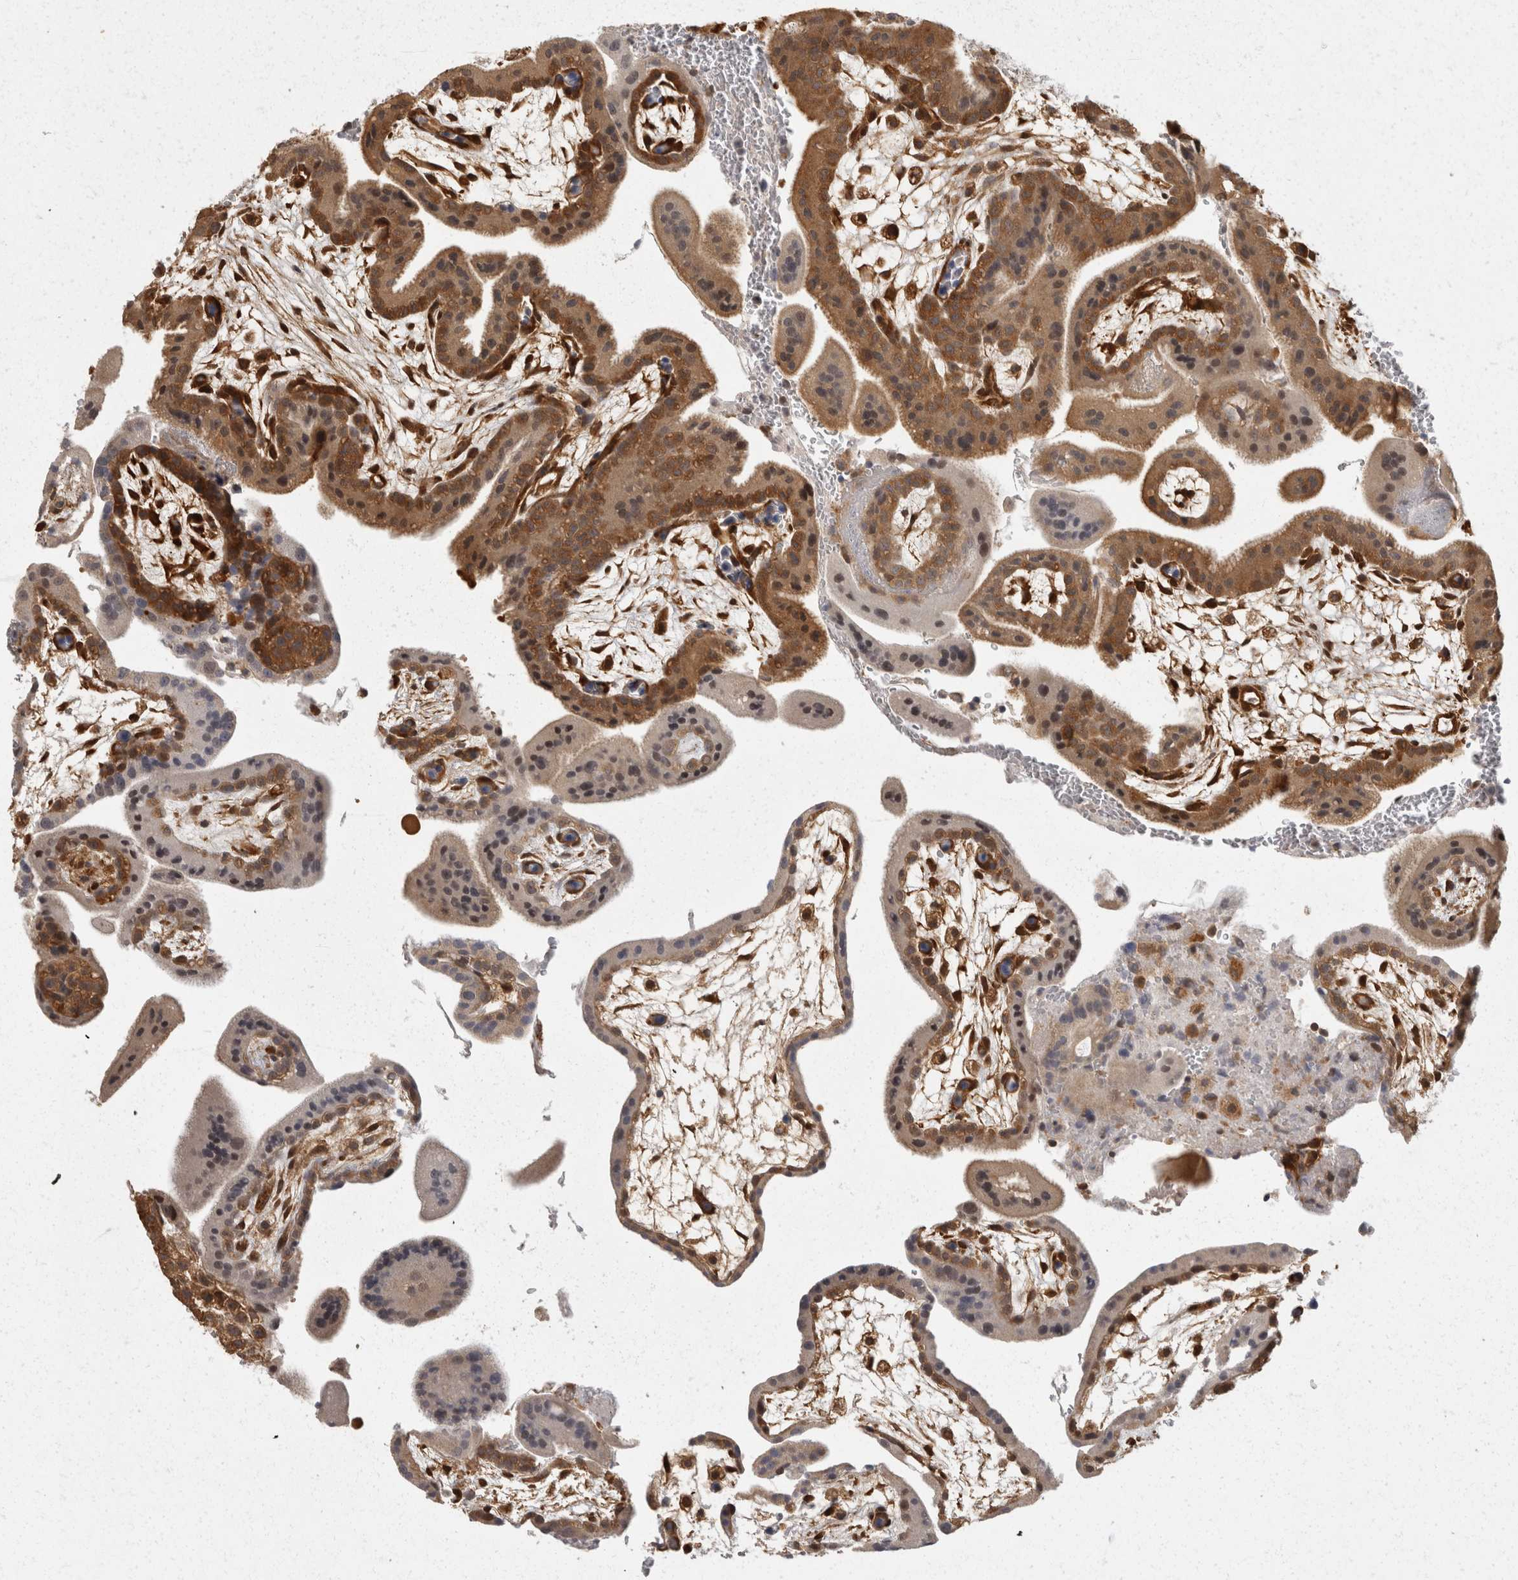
{"staining": {"intensity": "moderate", "quantity": ">75%", "location": "cytoplasmic/membranous"}, "tissue": "placenta", "cell_type": "Decidual cells", "image_type": "normal", "snomed": [{"axis": "morphology", "description": "Normal tissue, NOS"}, {"axis": "topography", "description": "Placenta"}], "caption": "Placenta stained with DAB immunohistochemistry (IHC) reveals medium levels of moderate cytoplasmic/membranous positivity in about >75% of decidual cells.", "gene": "ACAT2", "patient": {"sex": "female", "age": 35}}